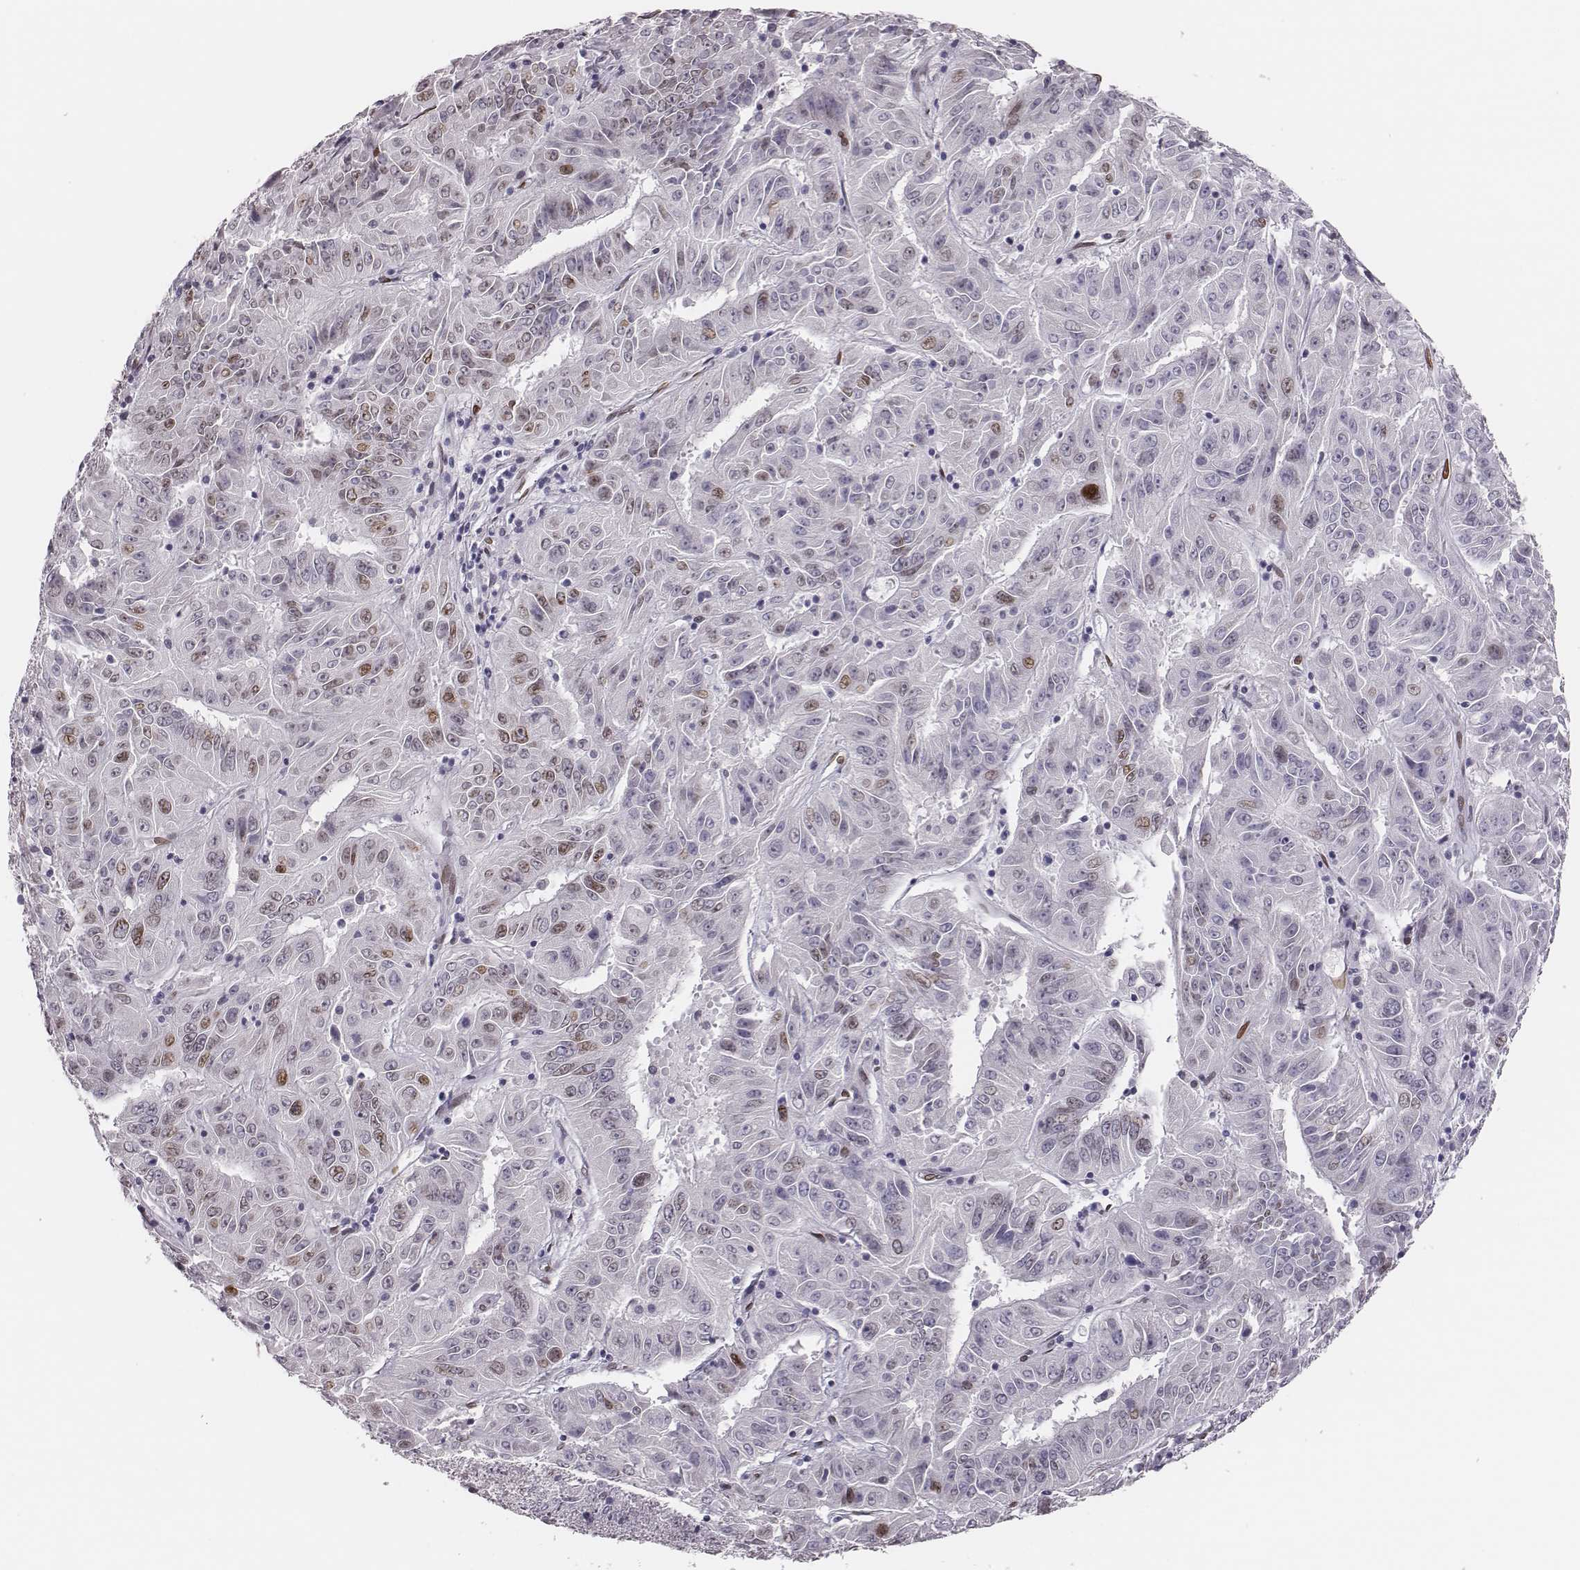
{"staining": {"intensity": "weak", "quantity": "25%-75%", "location": "nuclear"}, "tissue": "pancreatic cancer", "cell_type": "Tumor cells", "image_type": "cancer", "snomed": [{"axis": "morphology", "description": "Adenocarcinoma, NOS"}, {"axis": "topography", "description": "Pancreas"}], "caption": "An immunohistochemistry (IHC) image of tumor tissue is shown. Protein staining in brown highlights weak nuclear positivity in pancreatic cancer (adenocarcinoma) within tumor cells. (brown staining indicates protein expression, while blue staining denotes nuclei).", "gene": "ADGRF4", "patient": {"sex": "male", "age": 63}}